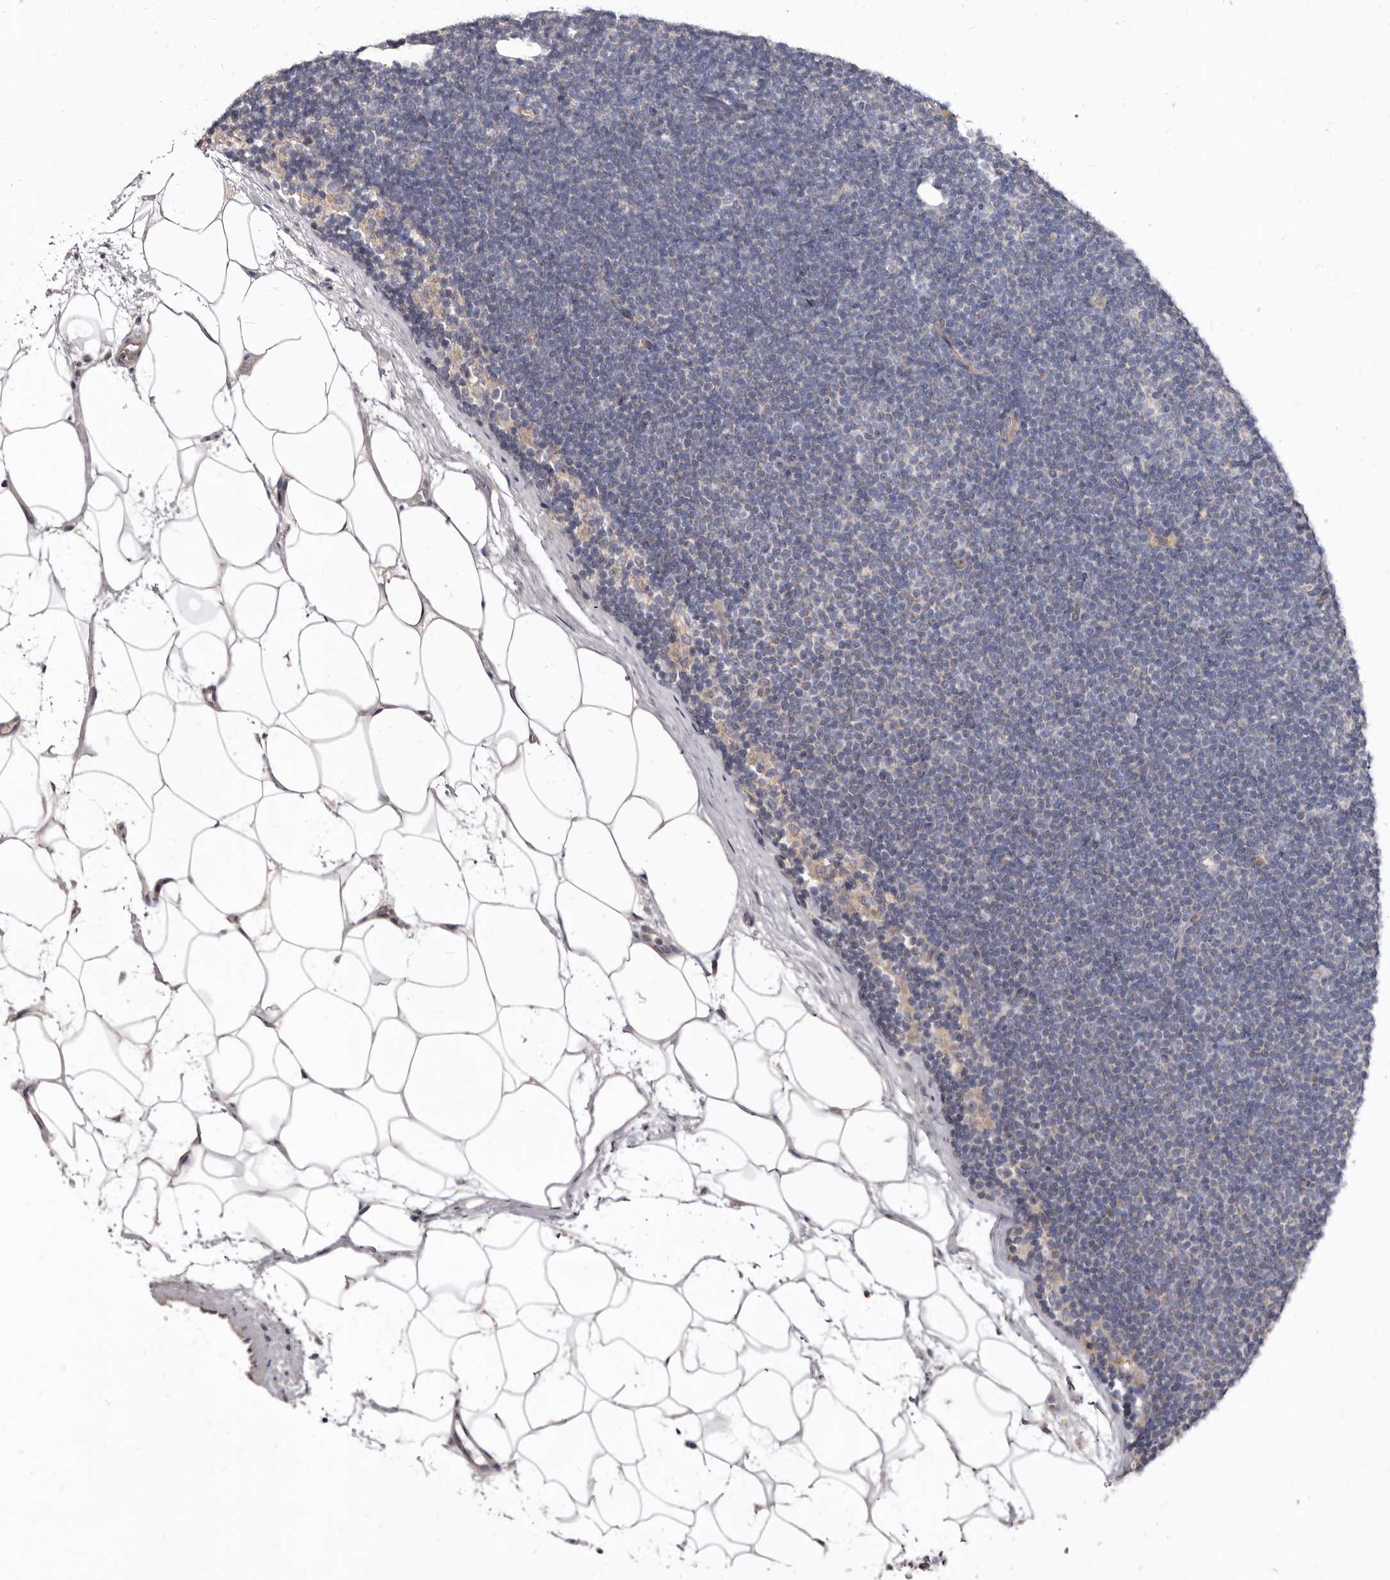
{"staining": {"intensity": "weak", "quantity": "<25%", "location": "cytoplasmic/membranous"}, "tissue": "lymphoma", "cell_type": "Tumor cells", "image_type": "cancer", "snomed": [{"axis": "morphology", "description": "Malignant lymphoma, non-Hodgkin's type, Low grade"}, {"axis": "topography", "description": "Lymph node"}], "caption": "Immunohistochemical staining of human low-grade malignant lymphoma, non-Hodgkin's type shows no significant expression in tumor cells. (Immunohistochemistry (ihc), brightfield microscopy, high magnification).", "gene": "FMO2", "patient": {"sex": "female", "age": 53}}